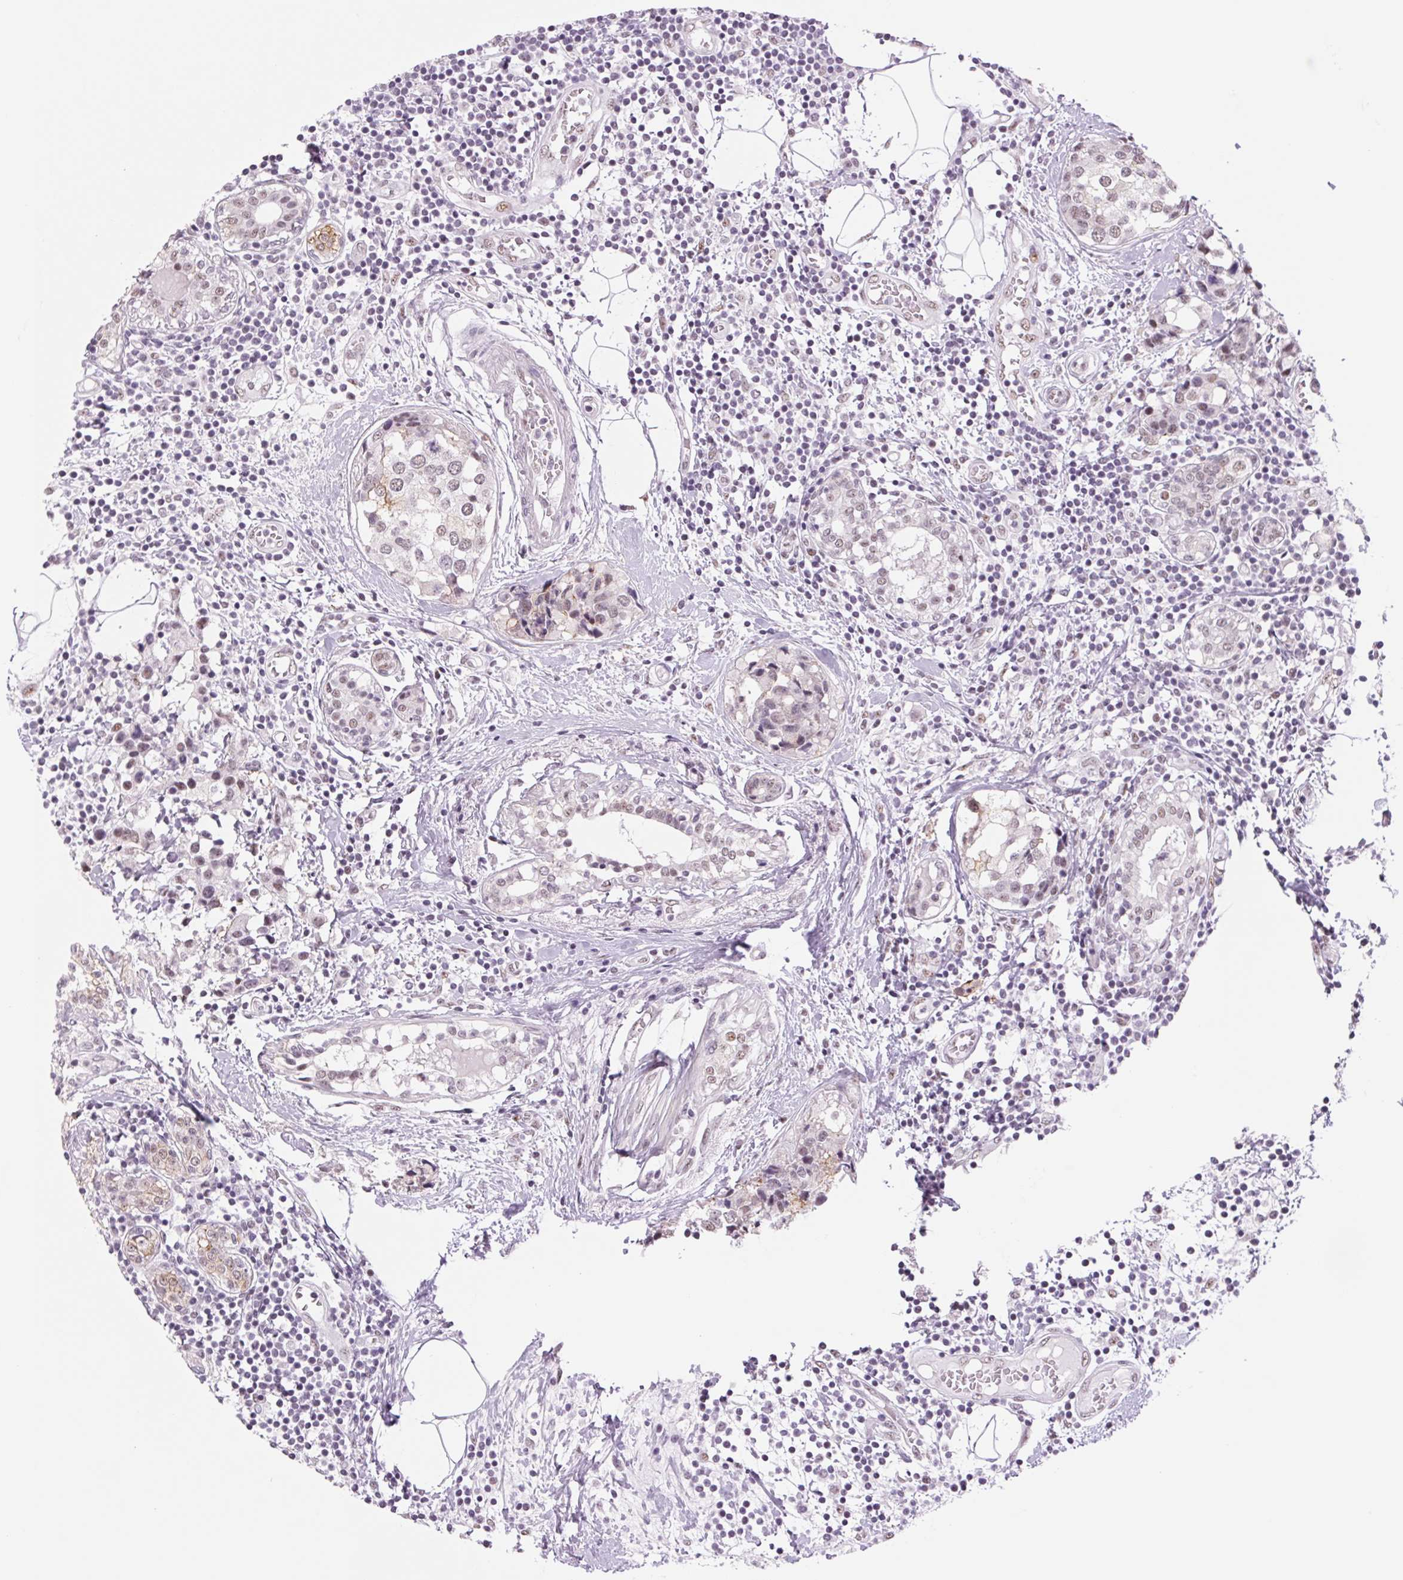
{"staining": {"intensity": "moderate", "quantity": "25%-75%", "location": "cytoplasmic/membranous,nuclear"}, "tissue": "breast cancer", "cell_type": "Tumor cells", "image_type": "cancer", "snomed": [{"axis": "morphology", "description": "Lobular carcinoma"}, {"axis": "topography", "description": "Breast"}], "caption": "Breast cancer tissue shows moderate cytoplasmic/membranous and nuclear staining in approximately 25%-75% of tumor cells, visualized by immunohistochemistry.", "gene": "ZC3H14", "patient": {"sex": "female", "age": 59}}